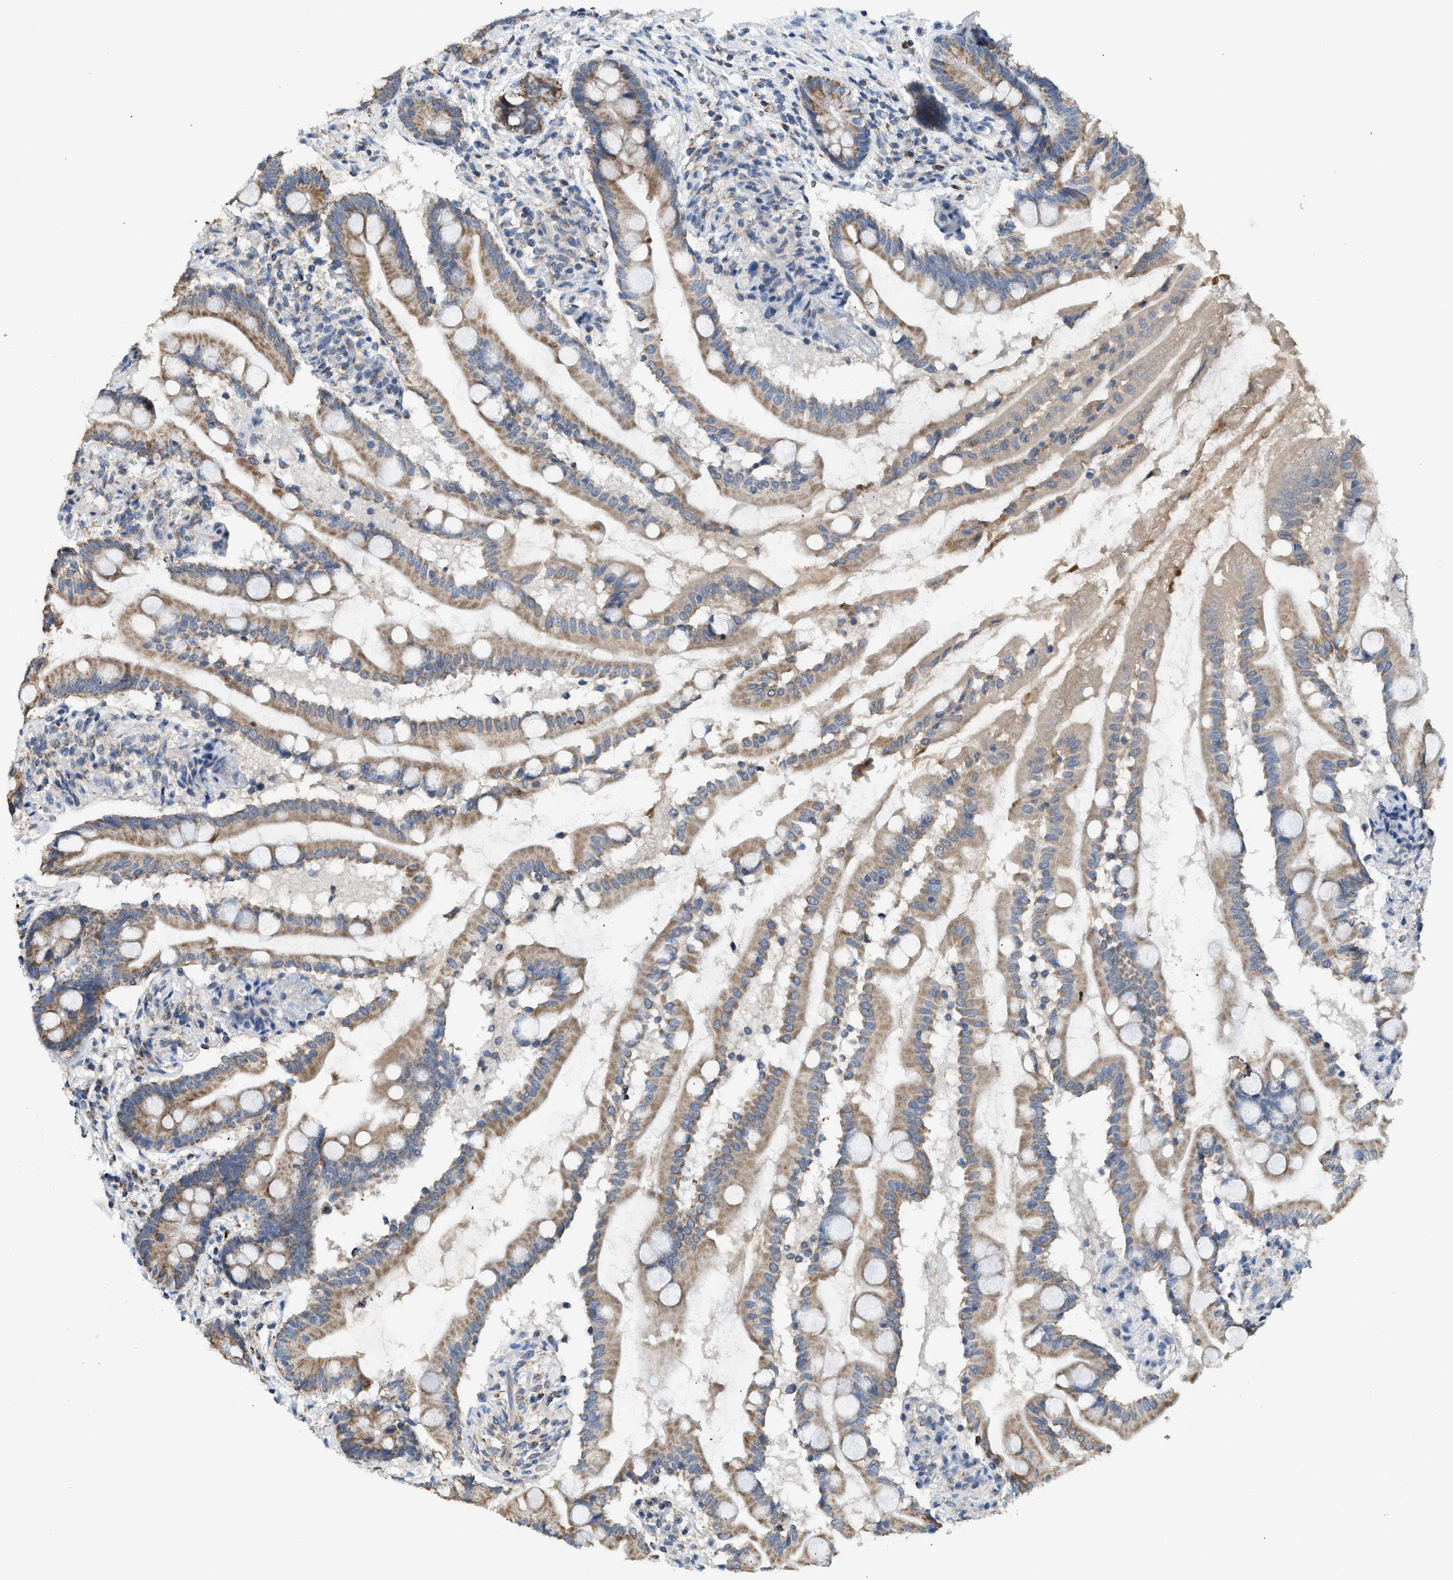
{"staining": {"intensity": "moderate", "quantity": ">75%", "location": "cytoplasmic/membranous"}, "tissue": "small intestine", "cell_type": "Glandular cells", "image_type": "normal", "snomed": [{"axis": "morphology", "description": "Normal tissue, NOS"}, {"axis": "topography", "description": "Small intestine"}], "caption": "Immunohistochemistry staining of unremarkable small intestine, which reveals medium levels of moderate cytoplasmic/membranous staining in about >75% of glandular cells indicating moderate cytoplasmic/membranous protein staining. The staining was performed using DAB (brown) for protein detection and nuclei were counterstained in hematoxylin (blue).", "gene": "GOT2", "patient": {"sex": "female", "age": 56}}